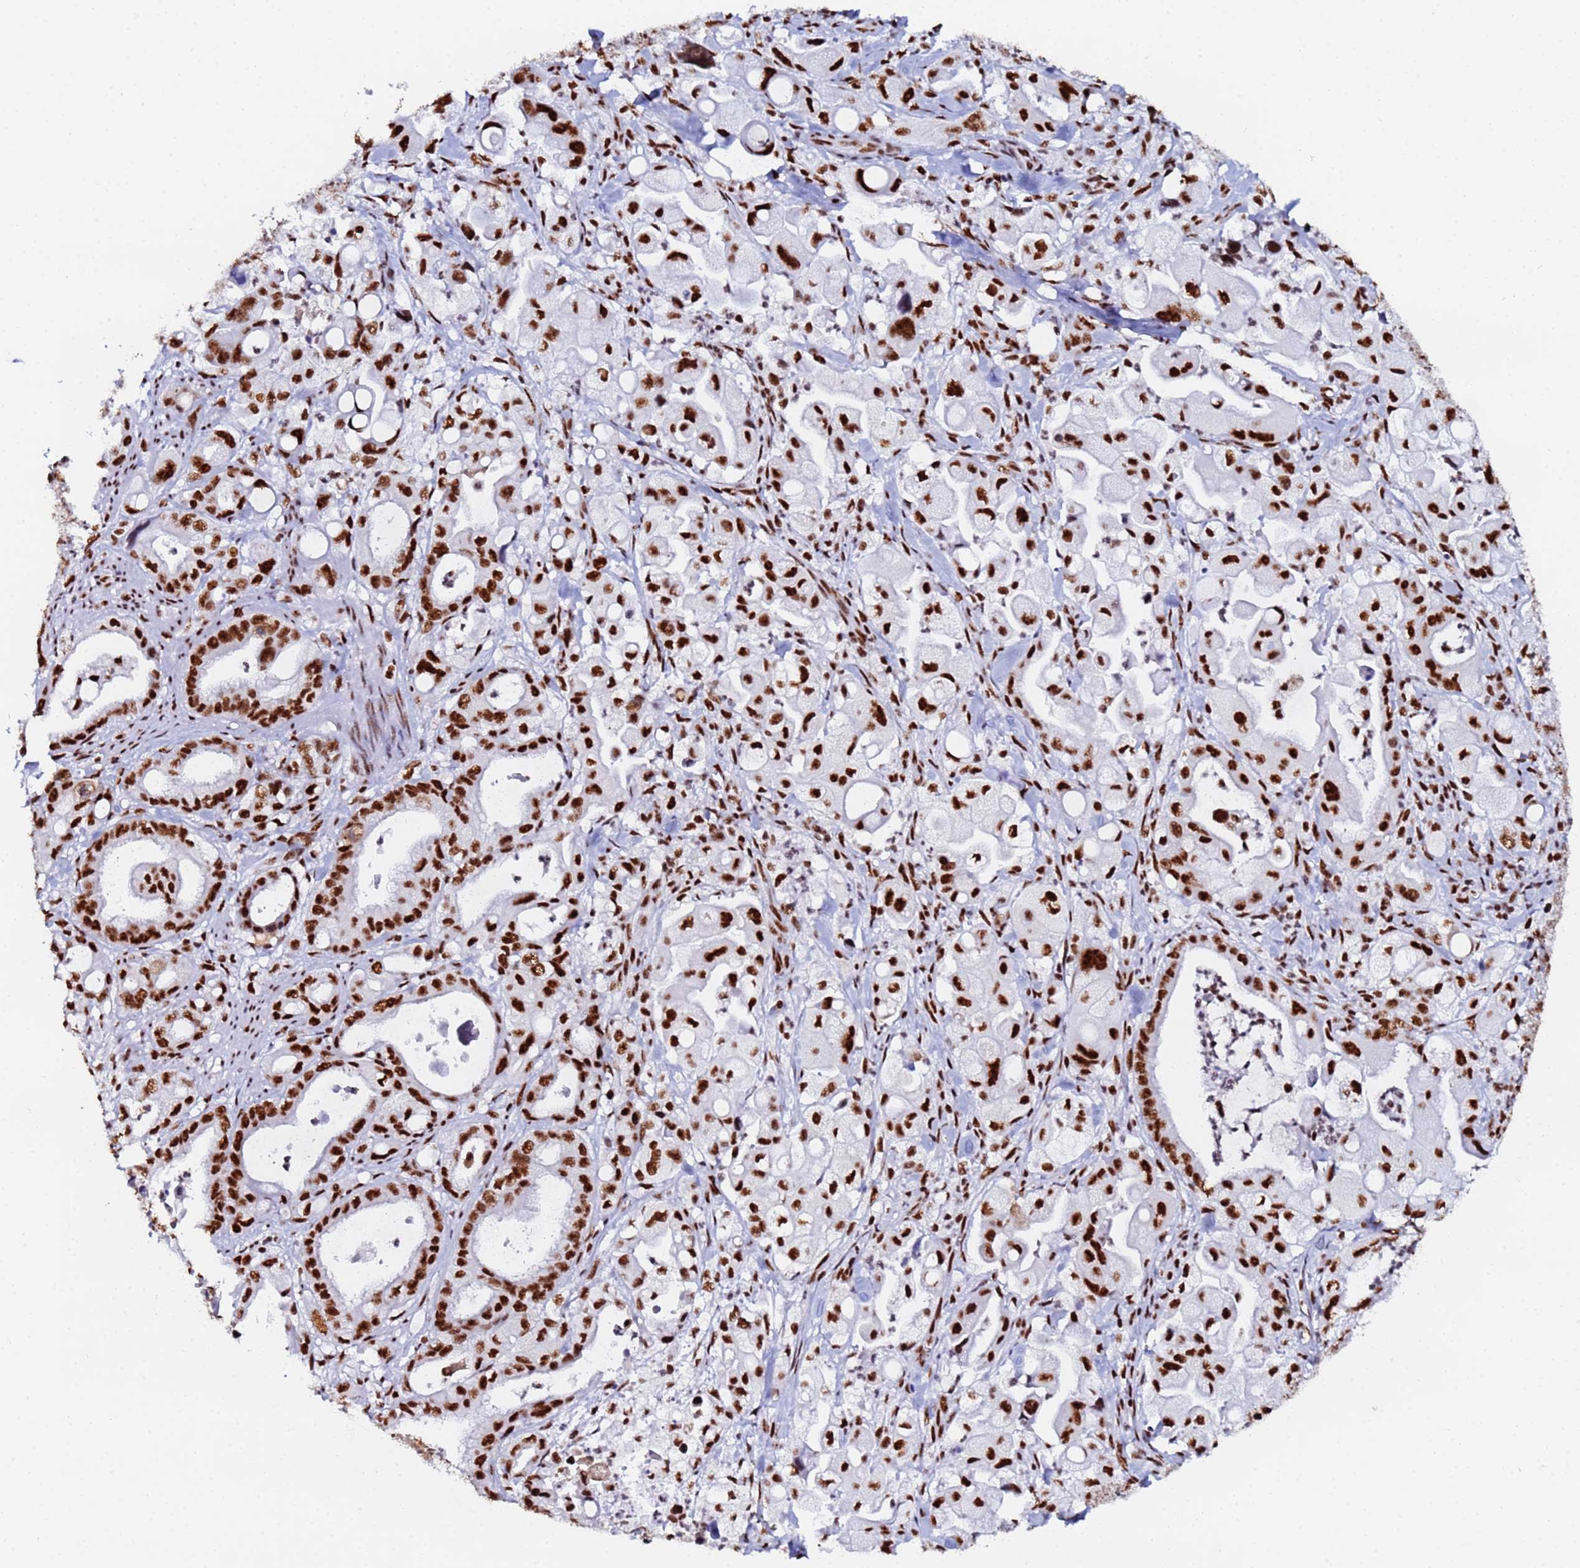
{"staining": {"intensity": "strong", "quantity": ">75%", "location": "nuclear"}, "tissue": "pancreatic cancer", "cell_type": "Tumor cells", "image_type": "cancer", "snomed": [{"axis": "morphology", "description": "Adenocarcinoma, NOS"}, {"axis": "topography", "description": "Pancreas"}], "caption": "Immunohistochemistry (IHC) (DAB (3,3'-diaminobenzidine)) staining of pancreatic adenocarcinoma exhibits strong nuclear protein positivity in about >75% of tumor cells.", "gene": "SNRPA1", "patient": {"sex": "male", "age": 68}}